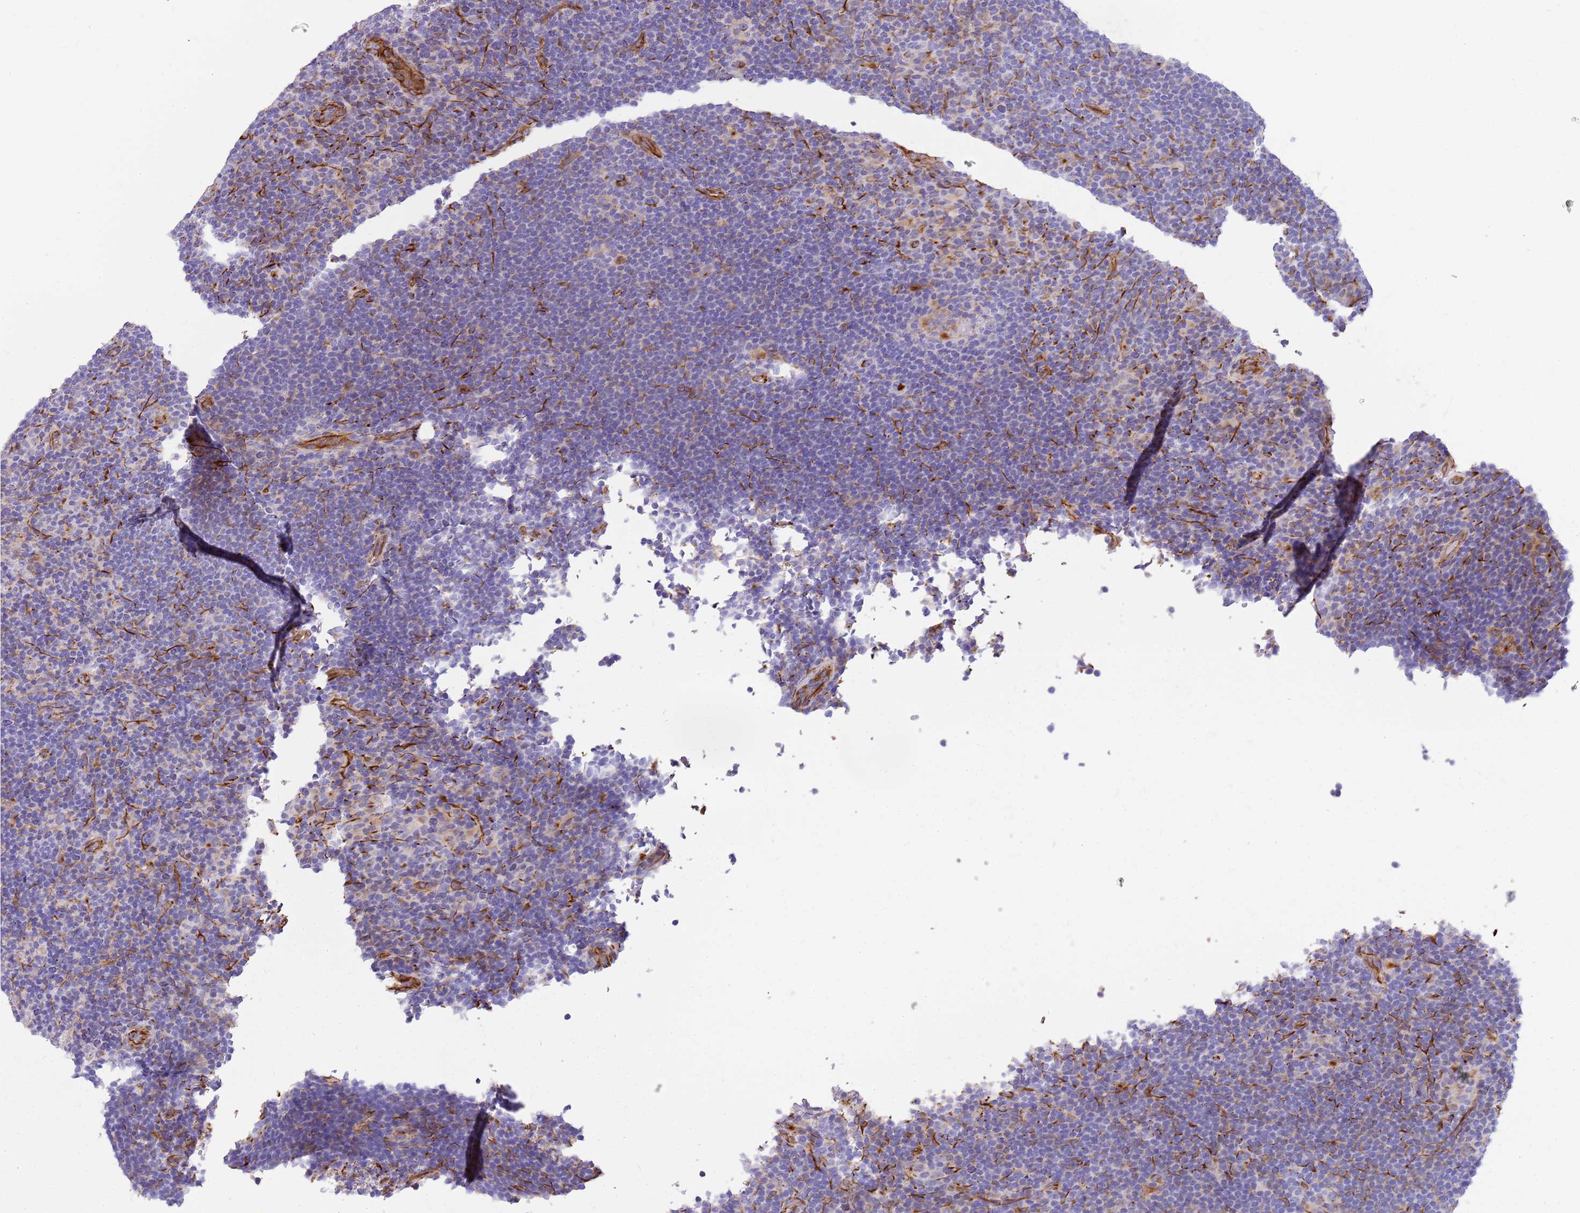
{"staining": {"intensity": "negative", "quantity": "none", "location": "none"}, "tissue": "lymphoma", "cell_type": "Tumor cells", "image_type": "cancer", "snomed": [{"axis": "morphology", "description": "Hodgkin's disease, NOS"}, {"axis": "topography", "description": "Lymph node"}], "caption": "Hodgkin's disease stained for a protein using immunohistochemistry (IHC) exhibits no staining tumor cells.", "gene": "ZDHHC1", "patient": {"sex": "female", "age": 57}}